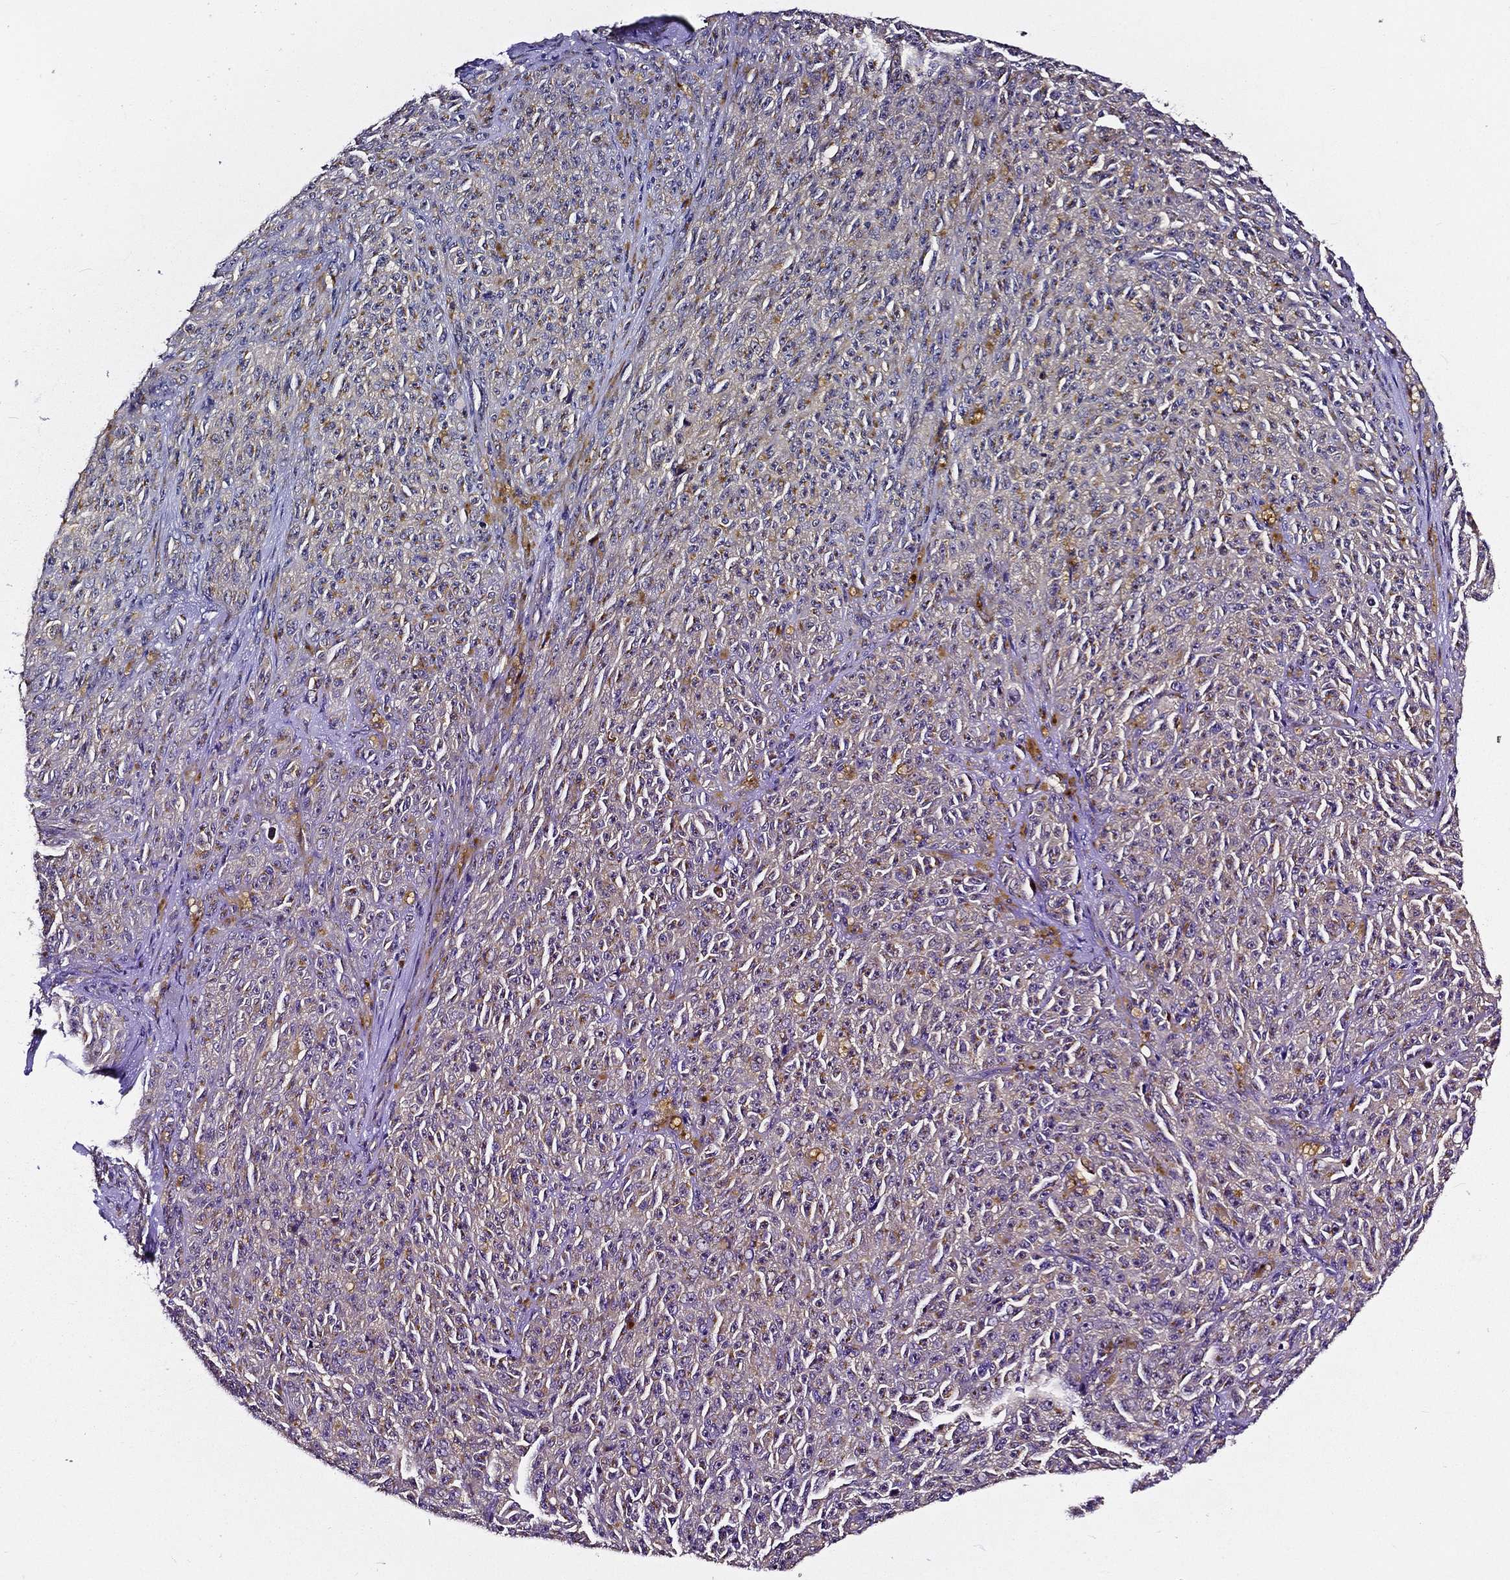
{"staining": {"intensity": "moderate", "quantity": "25%-75%", "location": "cytoplasmic/membranous"}, "tissue": "melanoma", "cell_type": "Tumor cells", "image_type": "cancer", "snomed": [{"axis": "morphology", "description": "Malignant melanoma, NOS"}, {"axis": "topography", "description": "Skin"}], "caption": "Immunohistochemistry (DAB) staining of malignant melanoma reveals moderate cytoplasmic/membranous protein staining in approximately 25%-75% of tumor cells.", "gene": "TICAM1", "patient": {"sex": "female", "age": 82}}